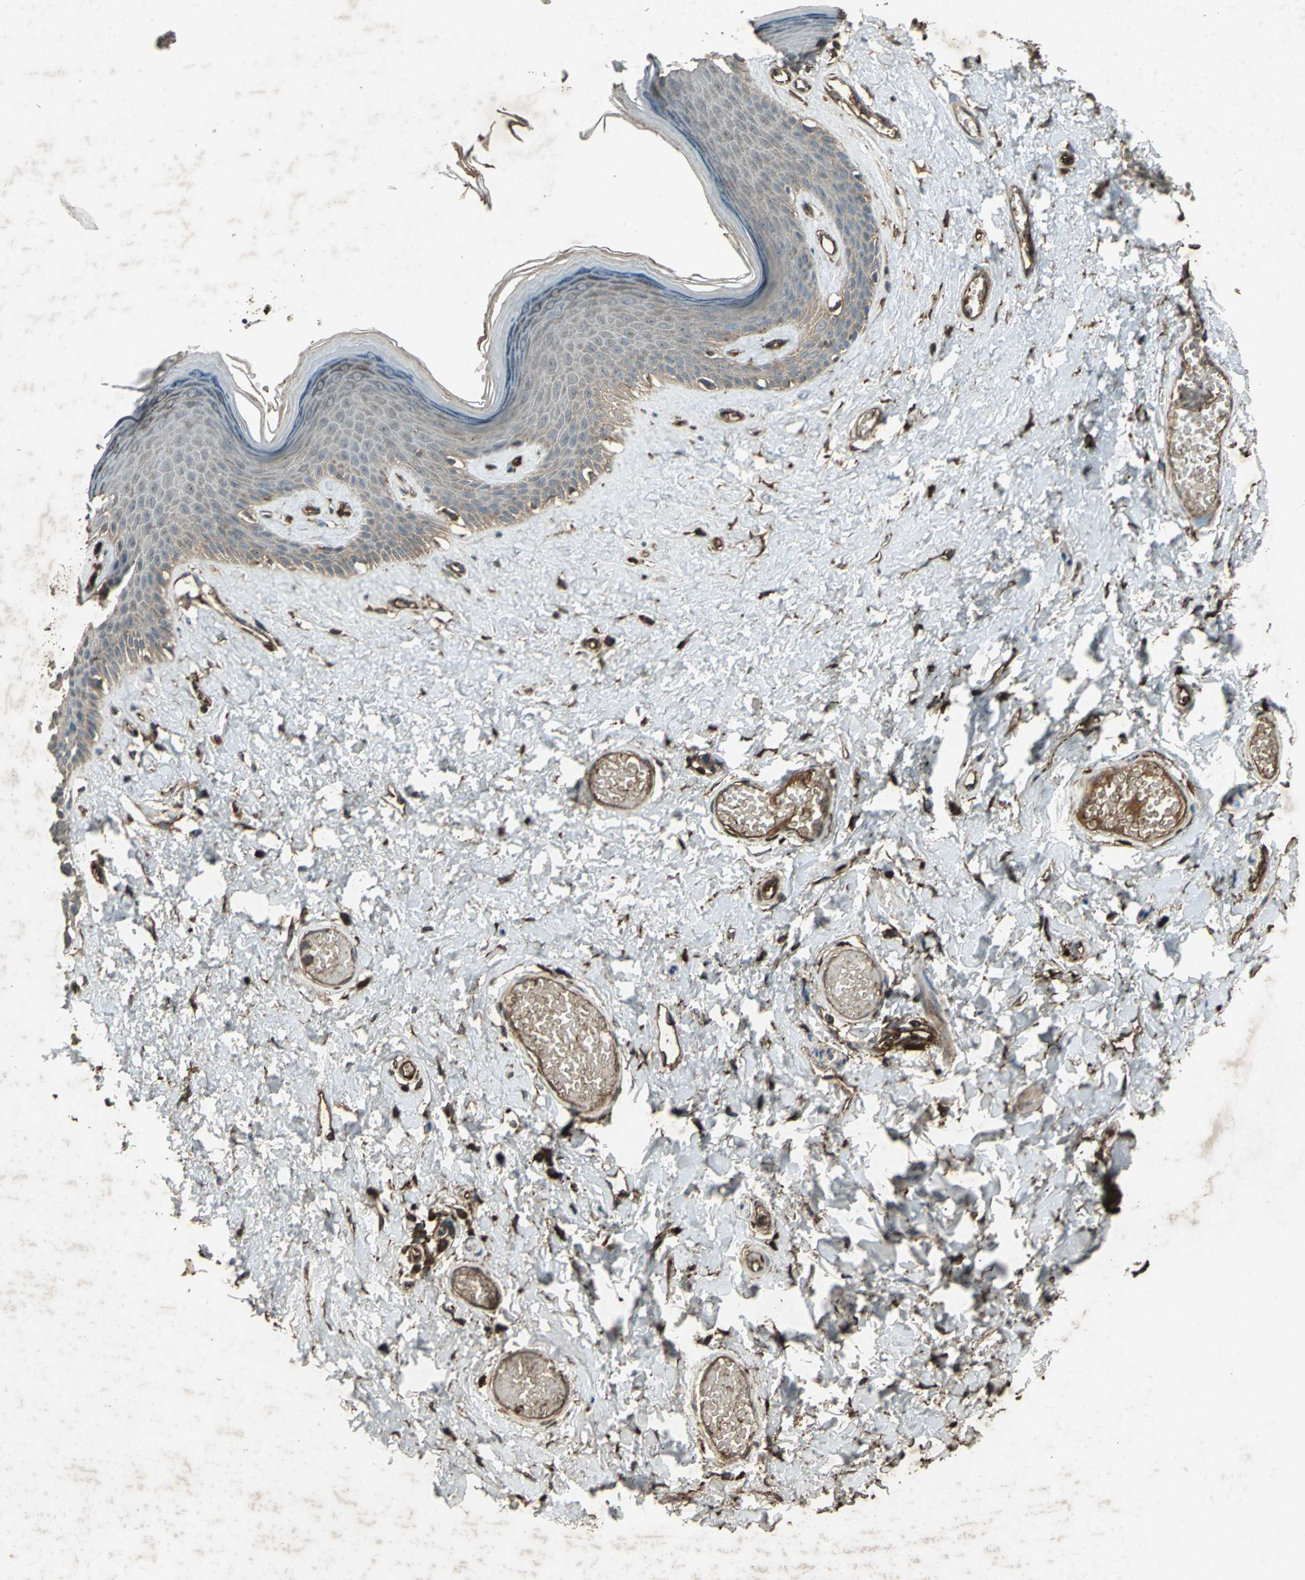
{"staining": {"intensity": "weak", "quantity": ">75%", "location": "cytoplasmic/membranous"}, "tissue": "skin", "cell_type": "Epidermal cells", "image_type": "normal", "snomed": [{"axis": "morphology", "description": "Normal tissue, NOS"}, {"axis": "morphology", "description": "Inflammation, NOS"}, {"axis": "topography", "description": "Vulva"}], "caption": "Immunohistochemical staining of unremarkable human skin reveals low levels of weak cytoplasmic/membranous staining in approximately >75% of epidermal cells.", "gene": "SEPTIN4", "patient": {"sex": "female", "age": 84}}